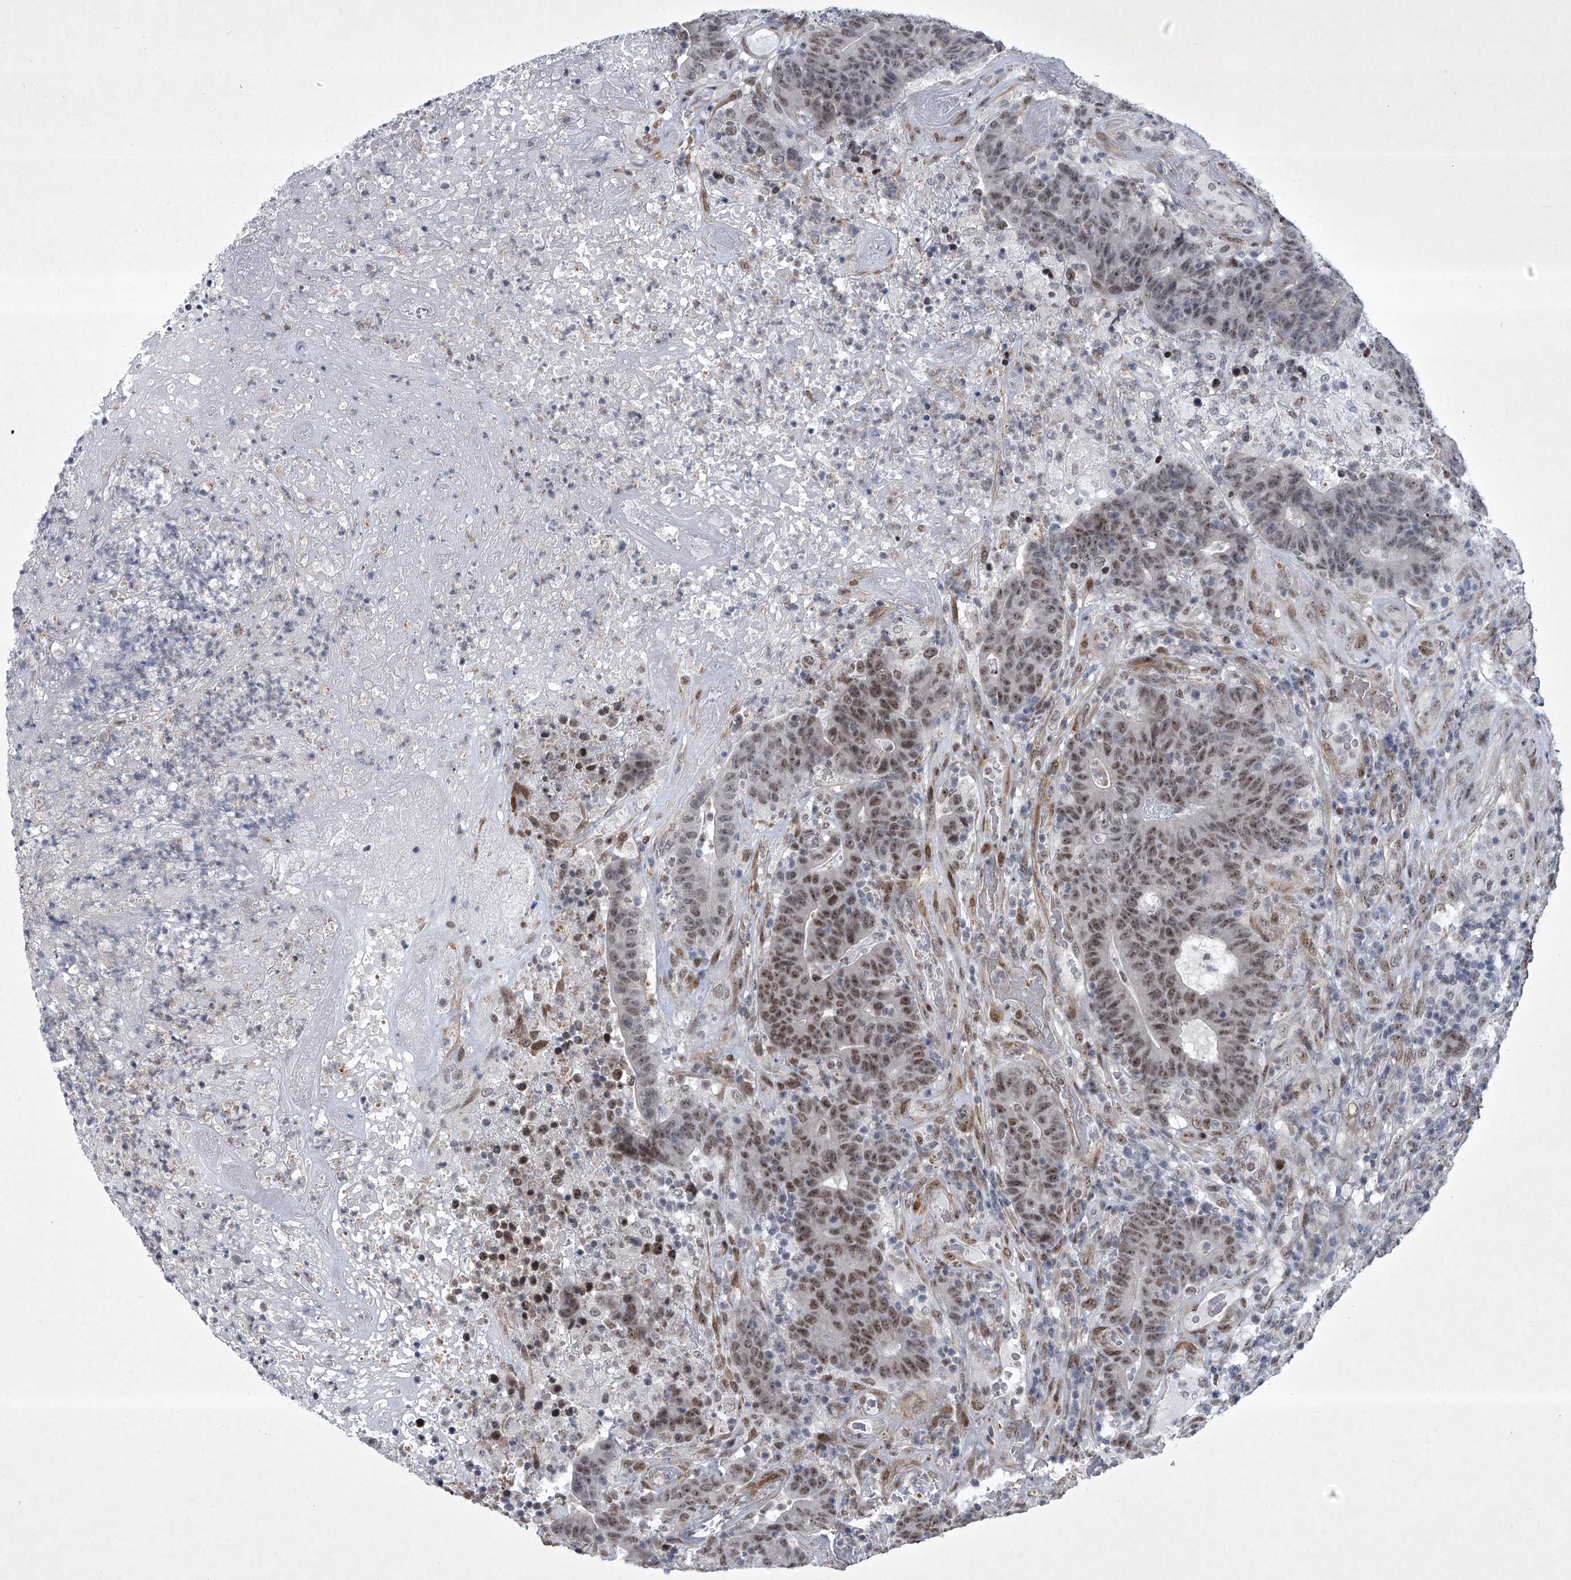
{"staining": {"intensity": "moderate", "quantity": "25%-75%", "location": "nuclear"}, "tissue": "colorectal cancer", "cell_type": "Tumor cells", "image_type": "cancer", "snomed": [{"axis": "morphology", "description": "Normal tissue, NOS"}, {"axis": "morphology", "description": "Adenocarcinoma, NOS"}, {"axis": "topography", "description": "Colon"}], "caption": "High-magnification brightfield microscopy of colorectal cancer stained with DAB (brown) and counterstained with hematoxylin (blue). tumor cells exhibit moderate nuclear positivity is appreciated in about25%-75% of cells.", "gene": "MLLT1", "patient": {"sex": "female", "age": 75}}